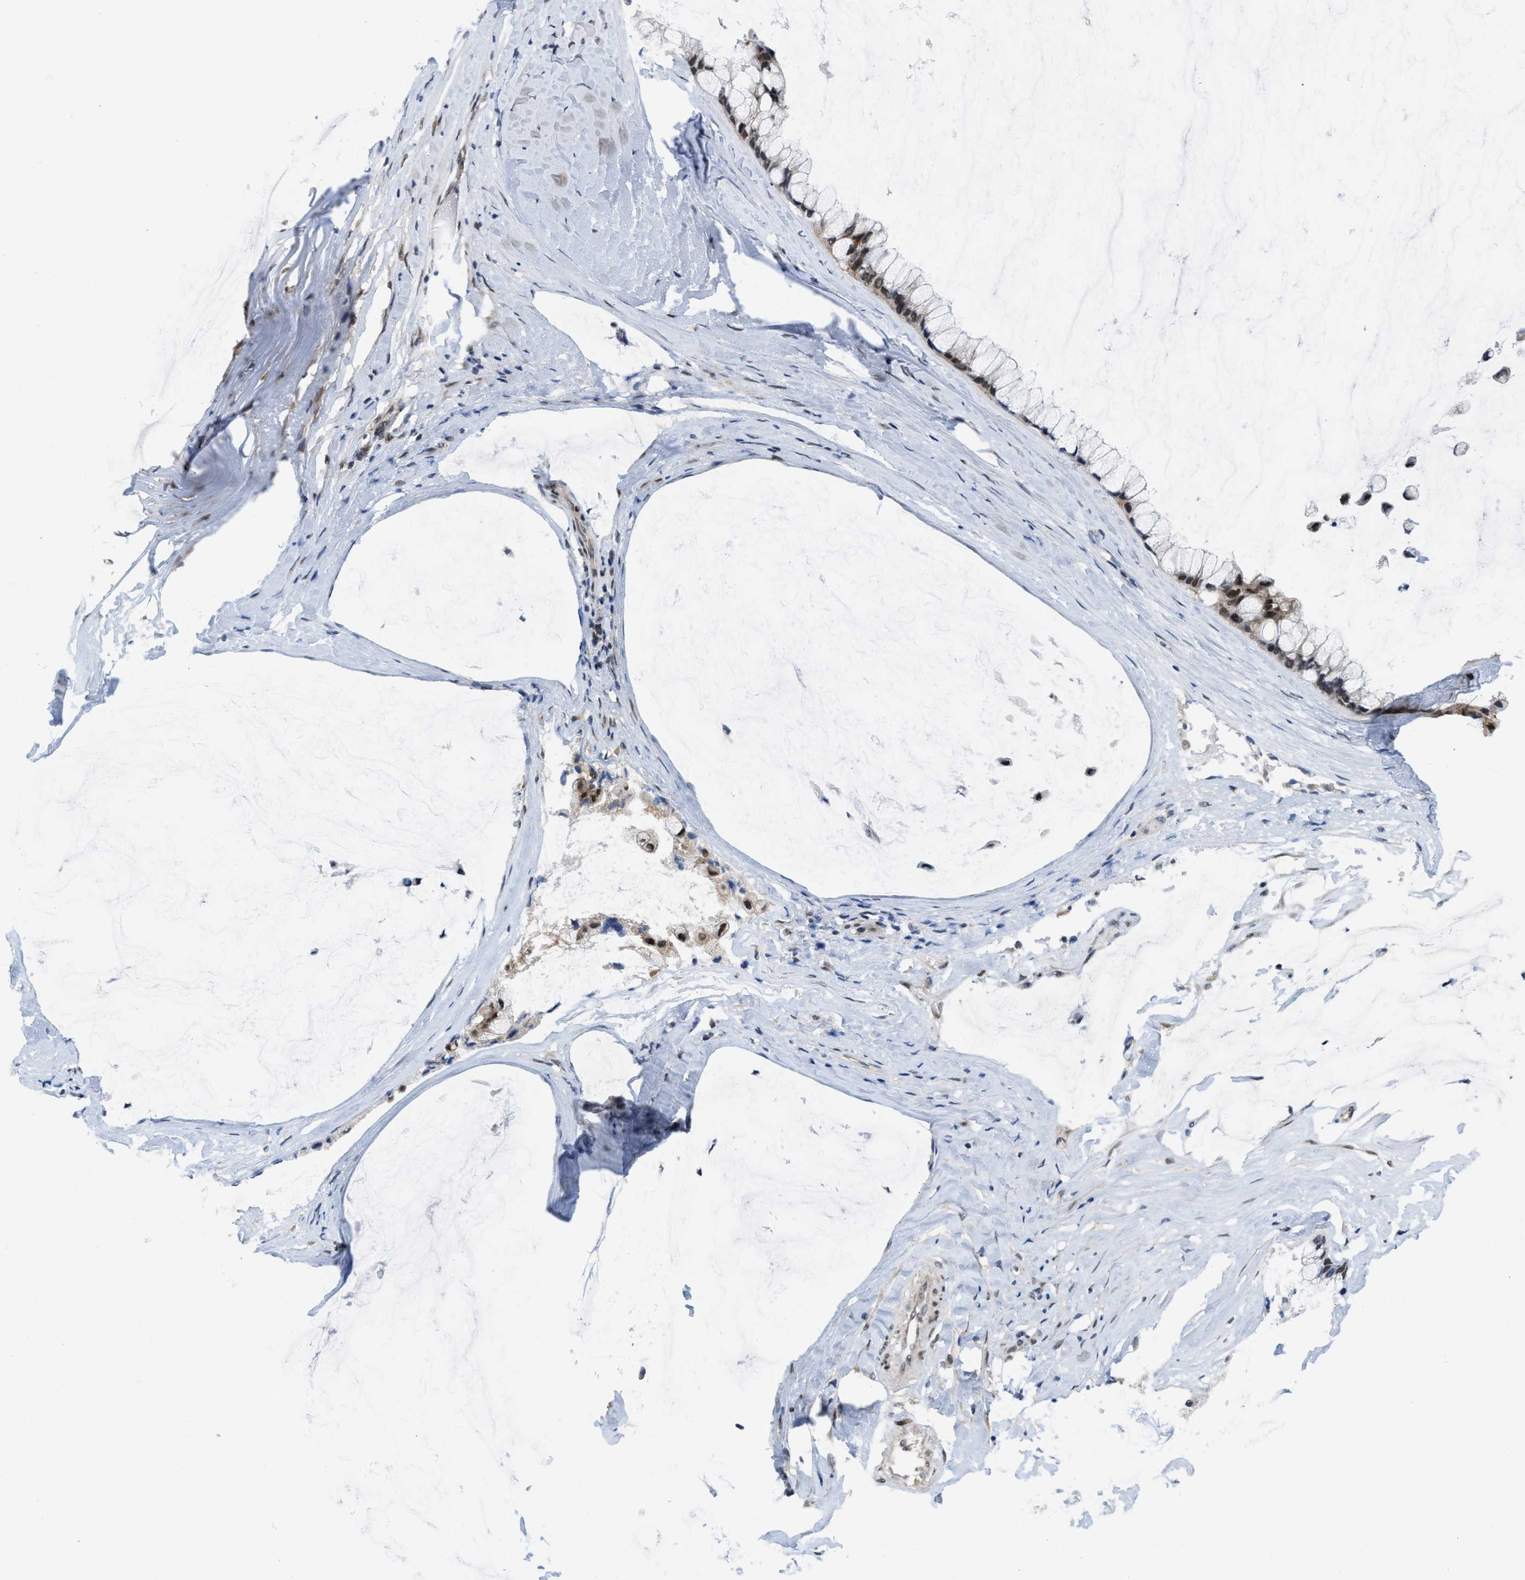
{"staining": {"intensity": "moderate", "quantity": "25%-75%", "location": "cytoplasmic/membranous,nuclear"}, "tissue": "ovarian cancer", "cell_type": "Tumor cells", "image_type": "cancer", "snomed": [{"axis": "morphology", "description": "Cystadenocarcinoma, mucinous, NOS"}, {"axis": "topography", "description": "Ovary"}], "caption": "Immunohistochemical staining of ovarian mucinous cystadenocarcinoma displays moderate cytoplasmic/membranous and nuclear protein staining in approximately 25%-75% of tumor cells. Using DAB (3,3'-diaminobenzidine) (brown) and hematoxylin (blue) stains, captured at high magnification using brightfield microscopy.", "gene": "MIER1", "patient": {"sex": "female", "age": 39}}